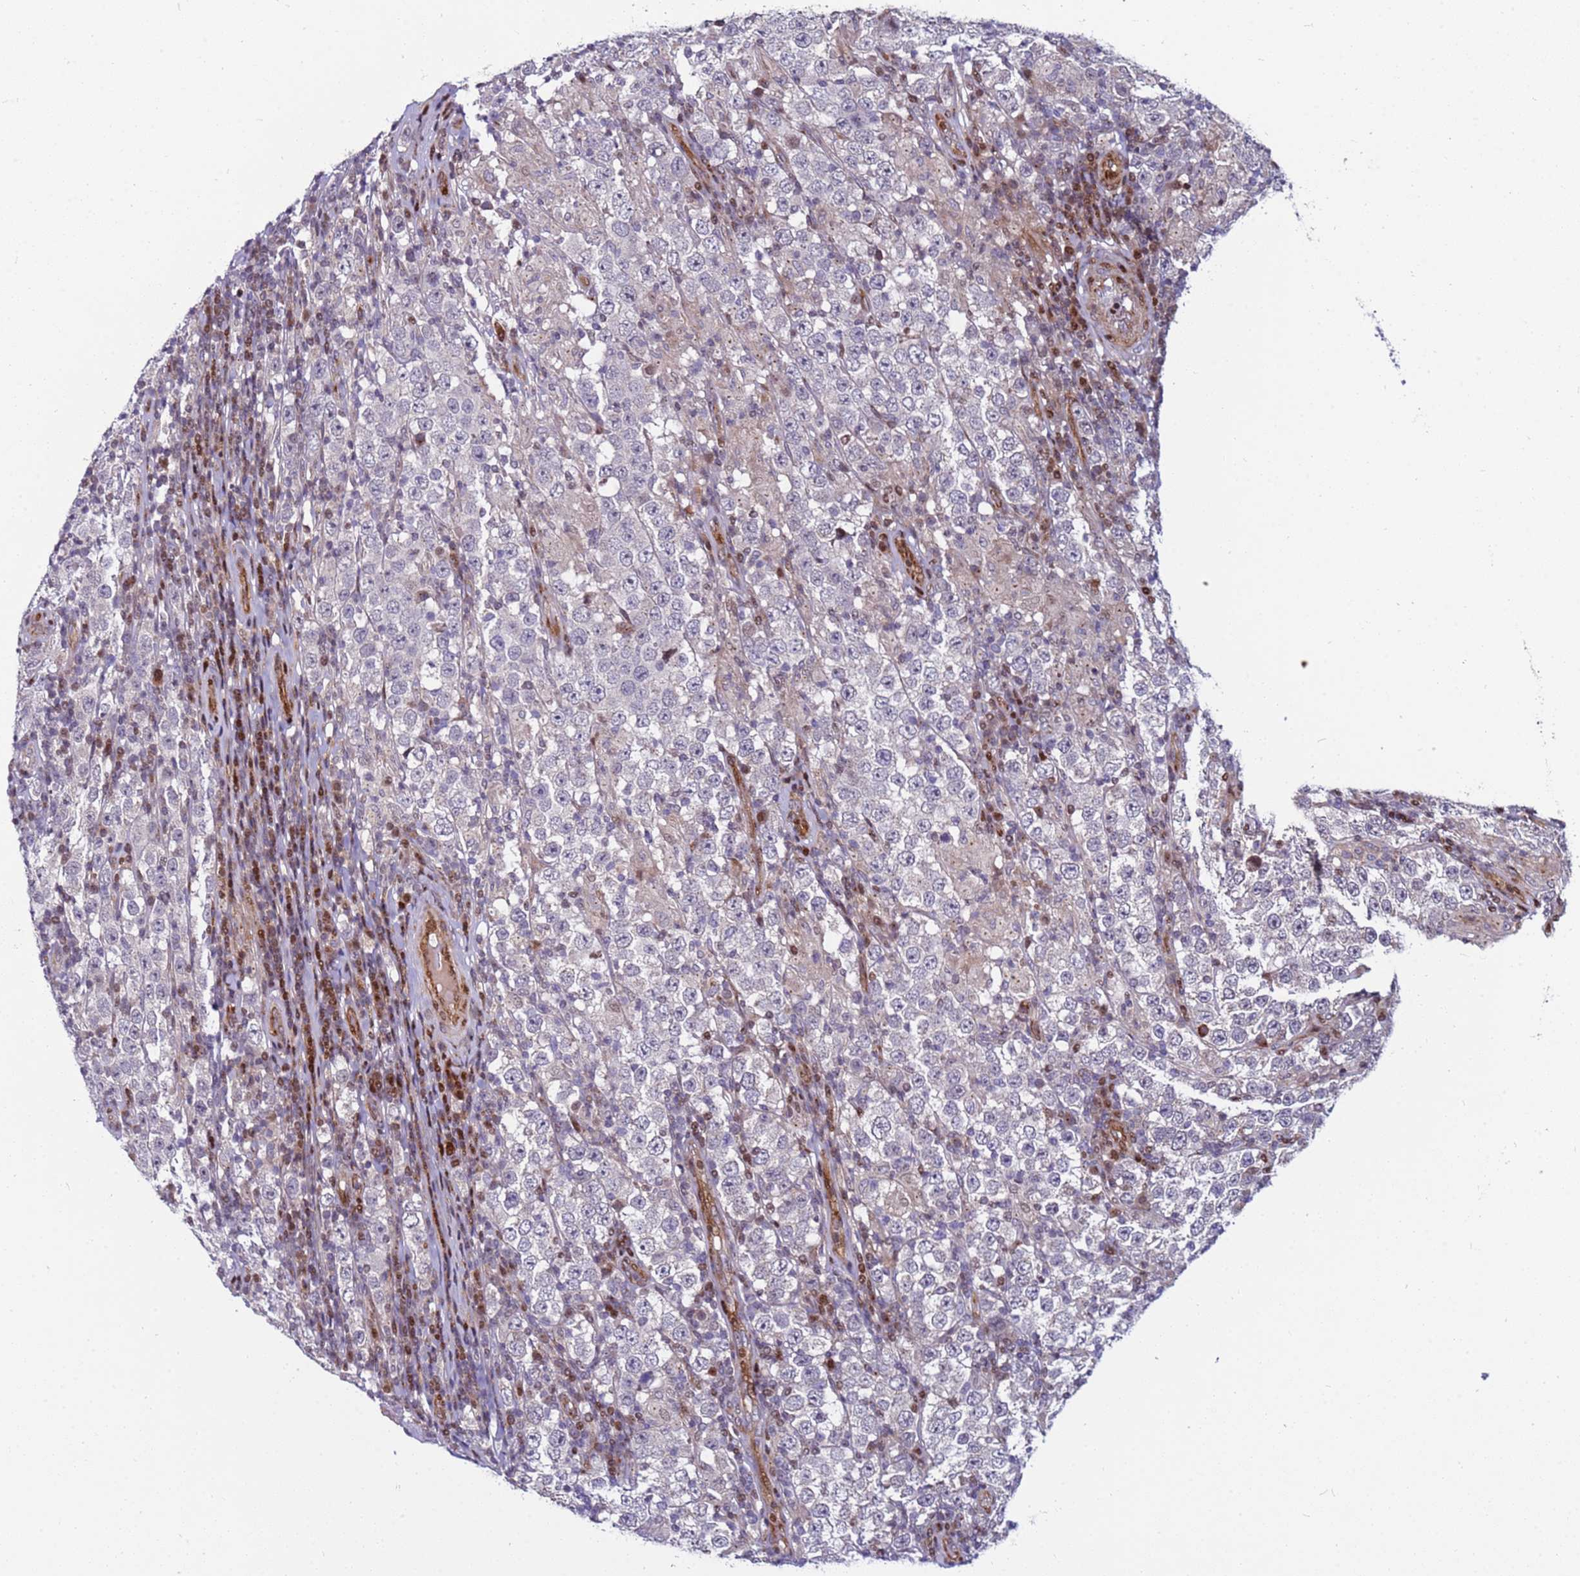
{"staining": {"intensity": "negative", "quantity": "none", "location": "none"}, "tissue": "testis cancer", "cell_type": "Tumor cells", "image_type": "cancer", "snomed": [{"axis": "morphology", "description": "Normal tissue, NOS"}, {"axis": "morphology", "description": "Urothelial carcinoma, High grade"}, {"axis": "morphology", "description": "Seminoma, NOS"}, {"axis": "morphology", "description": "Carcinoma, Embryonal, NOS"}, {"axis": "topography", "description": "Urinary bladder"}, {"axis": "topography", "description": "Testis"}], "caption": "Immunohistochemistry (IHC) of embryonal carcinoma (testis) reveals no staining in tumor cells.", "gene": "WBP11", "patient": {"sex": "male", "age": 41}}